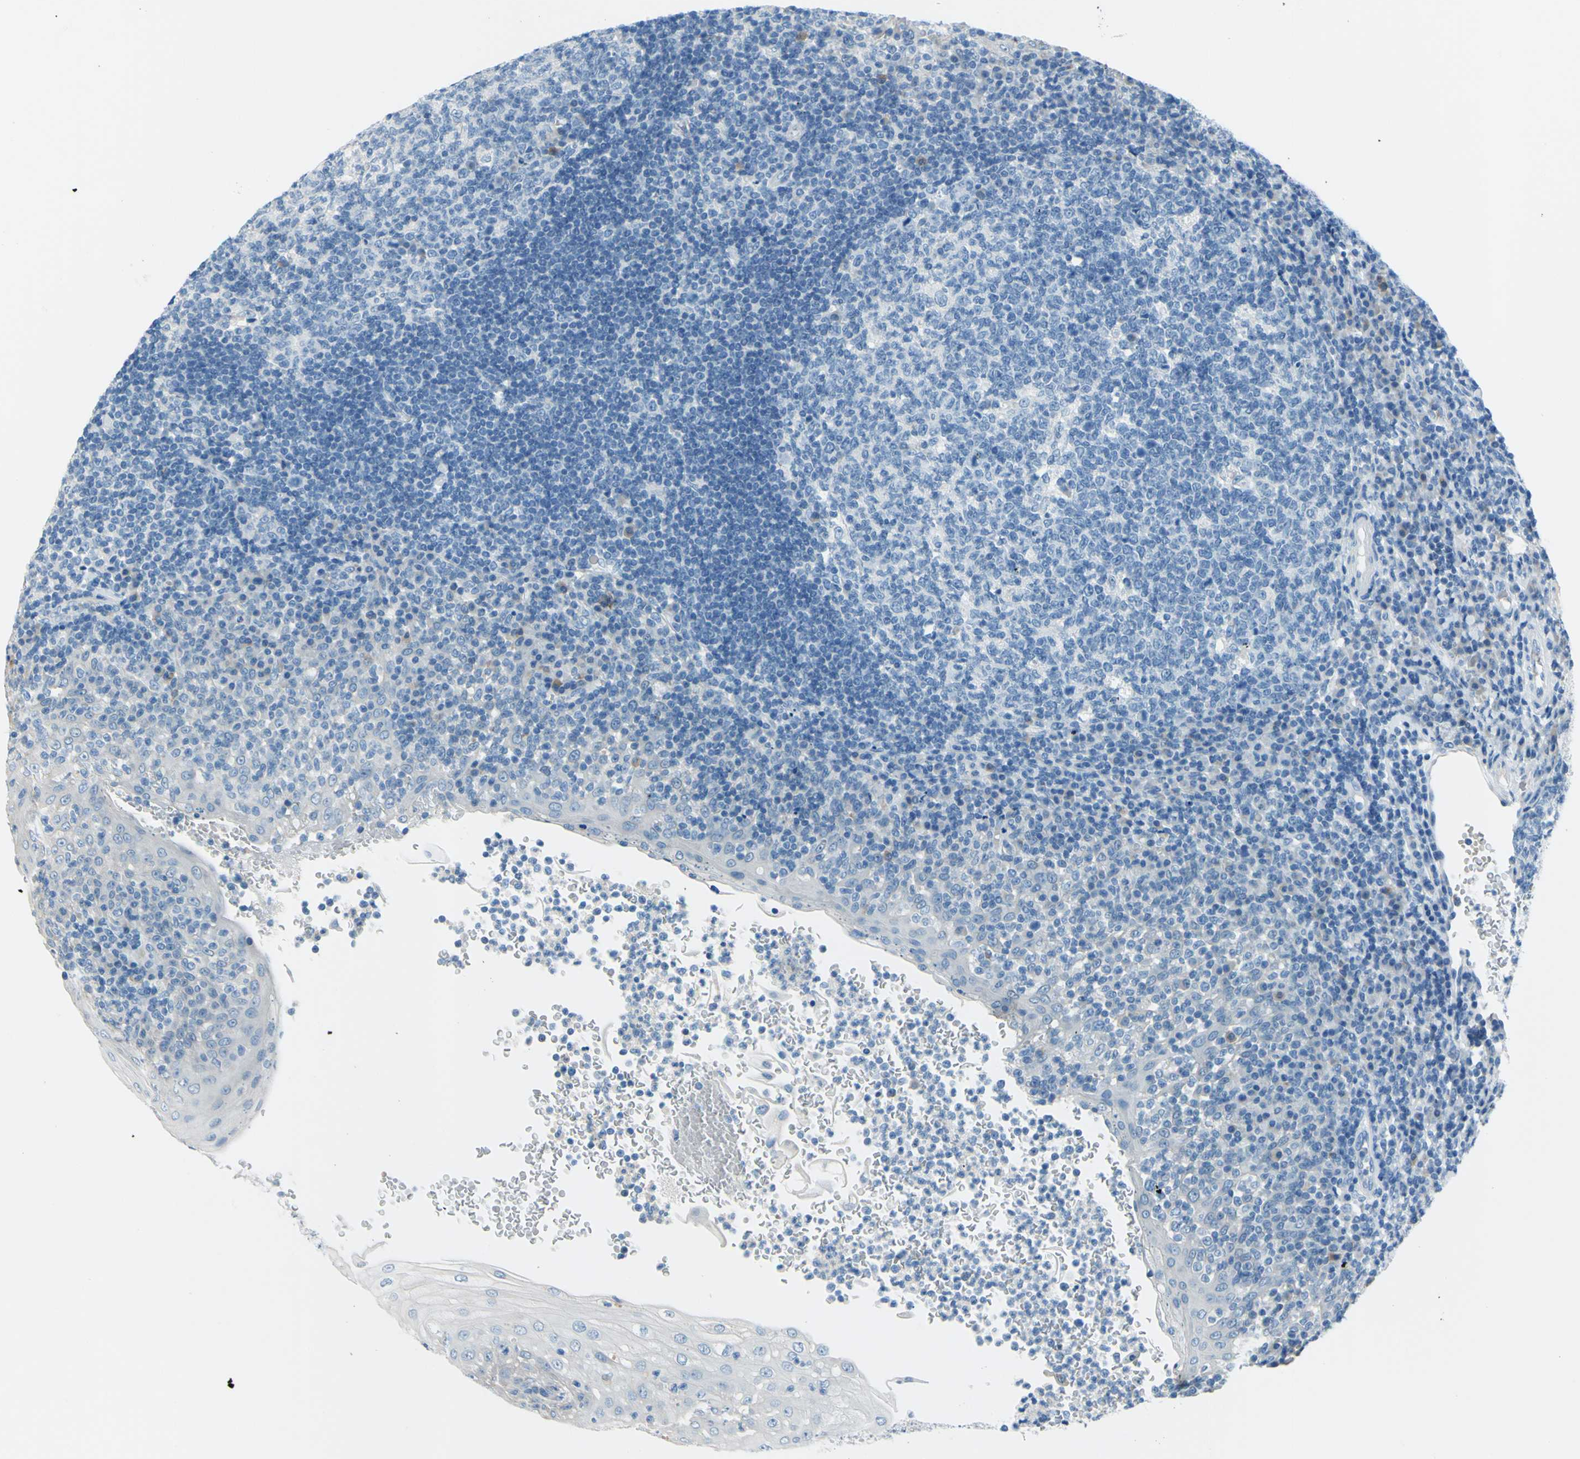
{"staining": {"intensity": "negative", "quantity": "none", "location": "none"}, "tissue": "tonsil", "cell_type": "Germinal center cells", "image_type": "normal", "snomed": [{"axis": "morphology", "description": "Normal tissue, NOS"}, {"axis": "topography", "description": "Tonsil"}], "caption": "Germinal center cells are negative for brown protein staining in unremarkable tonsil. The staining was performed using DAB (3,3'-diaminobenzidine) to visualize the protein expression in brown, while the nuclei were stained in blue with hematoxylin (Magnification: 20x).", "gene": "DCT", "patient": {"sex": "female", "age": 40}}